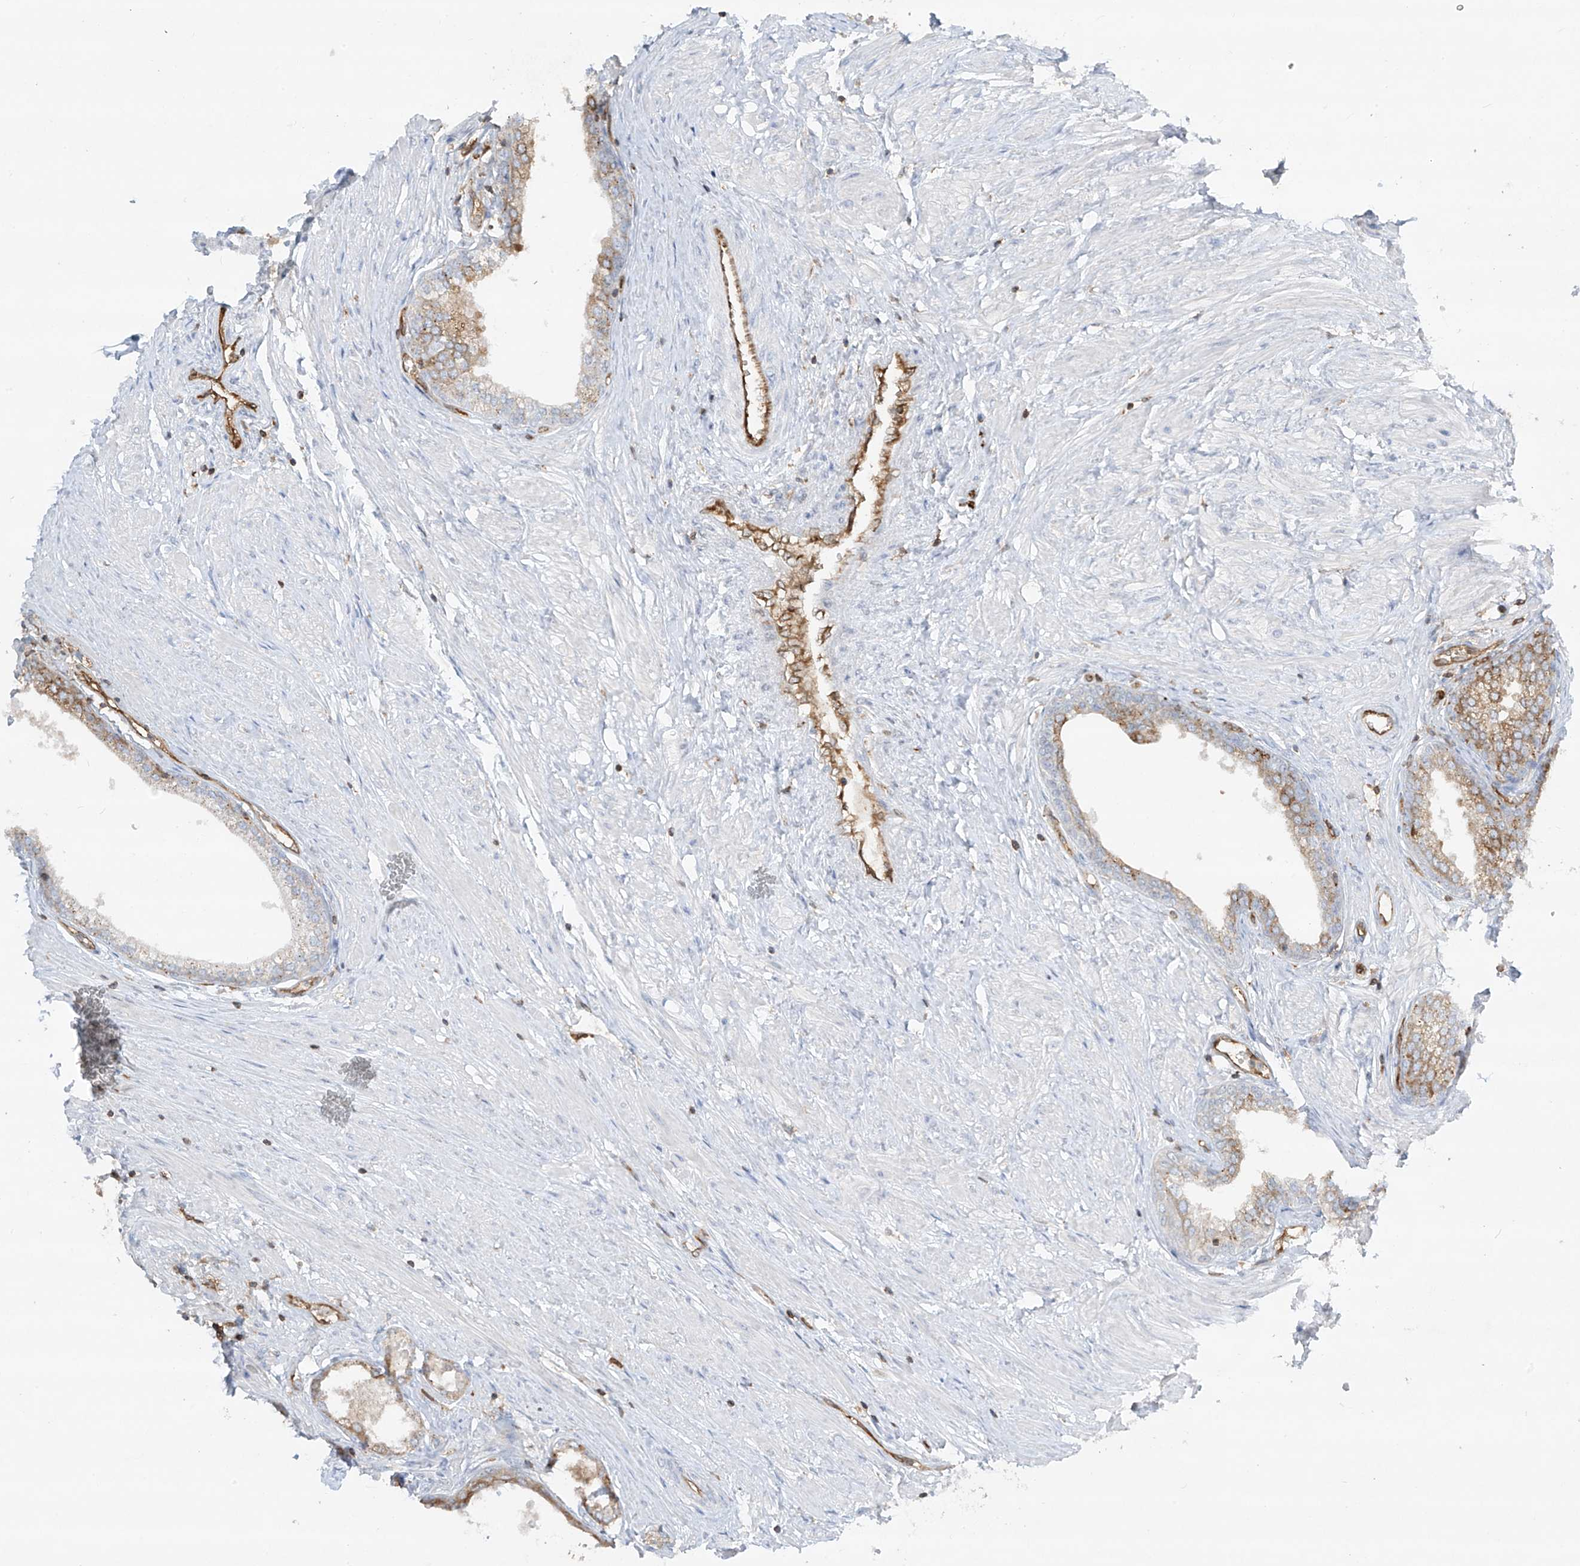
{"staining": {"intensity": "moderate", "quantity": "25%-75%", "location": "cytoplasmic/membranous"}, "tissue": "prostate", "cell_type": "Glandular cells", "image_type": "normal", "snomed": [{"axis": "morphology", "description": "Normal tissue, NOS"}, {"axis": "morphology", "description": "Urothelial carcinoma, Low grade"}, {"axis": "topography", "description": "Urinary bladder"}, {"axis": "topography", "description": "Prostate"}], "caption": "This is an image of immunohistochemistry staining of benign prostate, which shows moderate positivity in the cytoplasmic/membranous of glandular cells.", "gene": "HLA", "patient": {"sex": "male", "age": 60}}